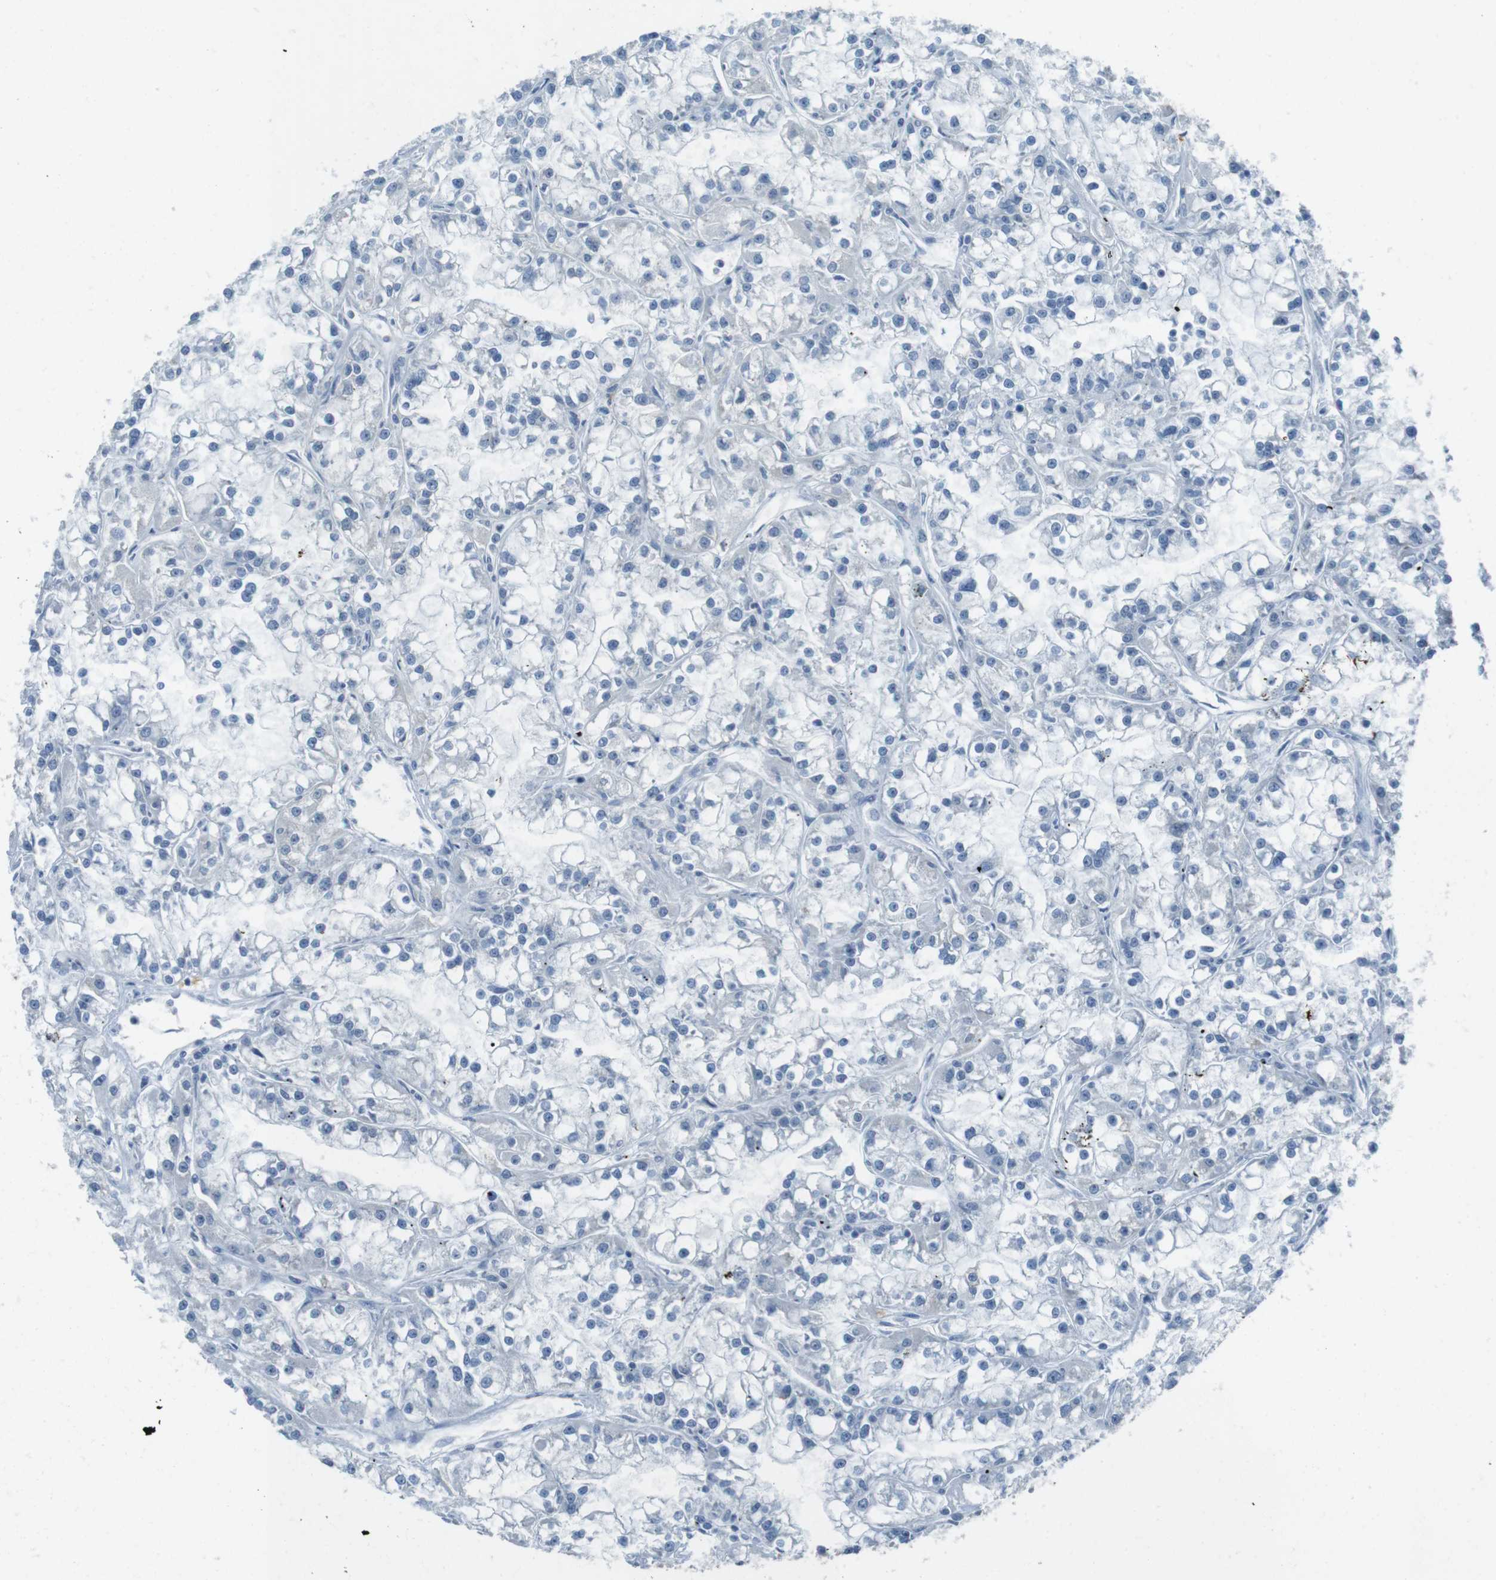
{"staining": {"intensity": "negative", "quantity": "none", "location": "none"}, "tissue": "renal cancer", "cell_type": "Tumor cells", "image_type": "cancer", "snomed": [{"axis": "morphology", "description": "Adenocarcinoma, NOS"}, {"axis": "topography", "description": "Kidney"}], "caption": "Histopathology image shows no protein positivity in tumor cells of renal adenocarcinoma tissue. Brightfield microscopy of immunohistochemistry stained with DAB (3,3'-diaminobenzidine) (brown) and hematoxylin (blue), captured at high magnification.", "gene": "ENTPD7", "patient": {"sex": "female", "age": 52}}